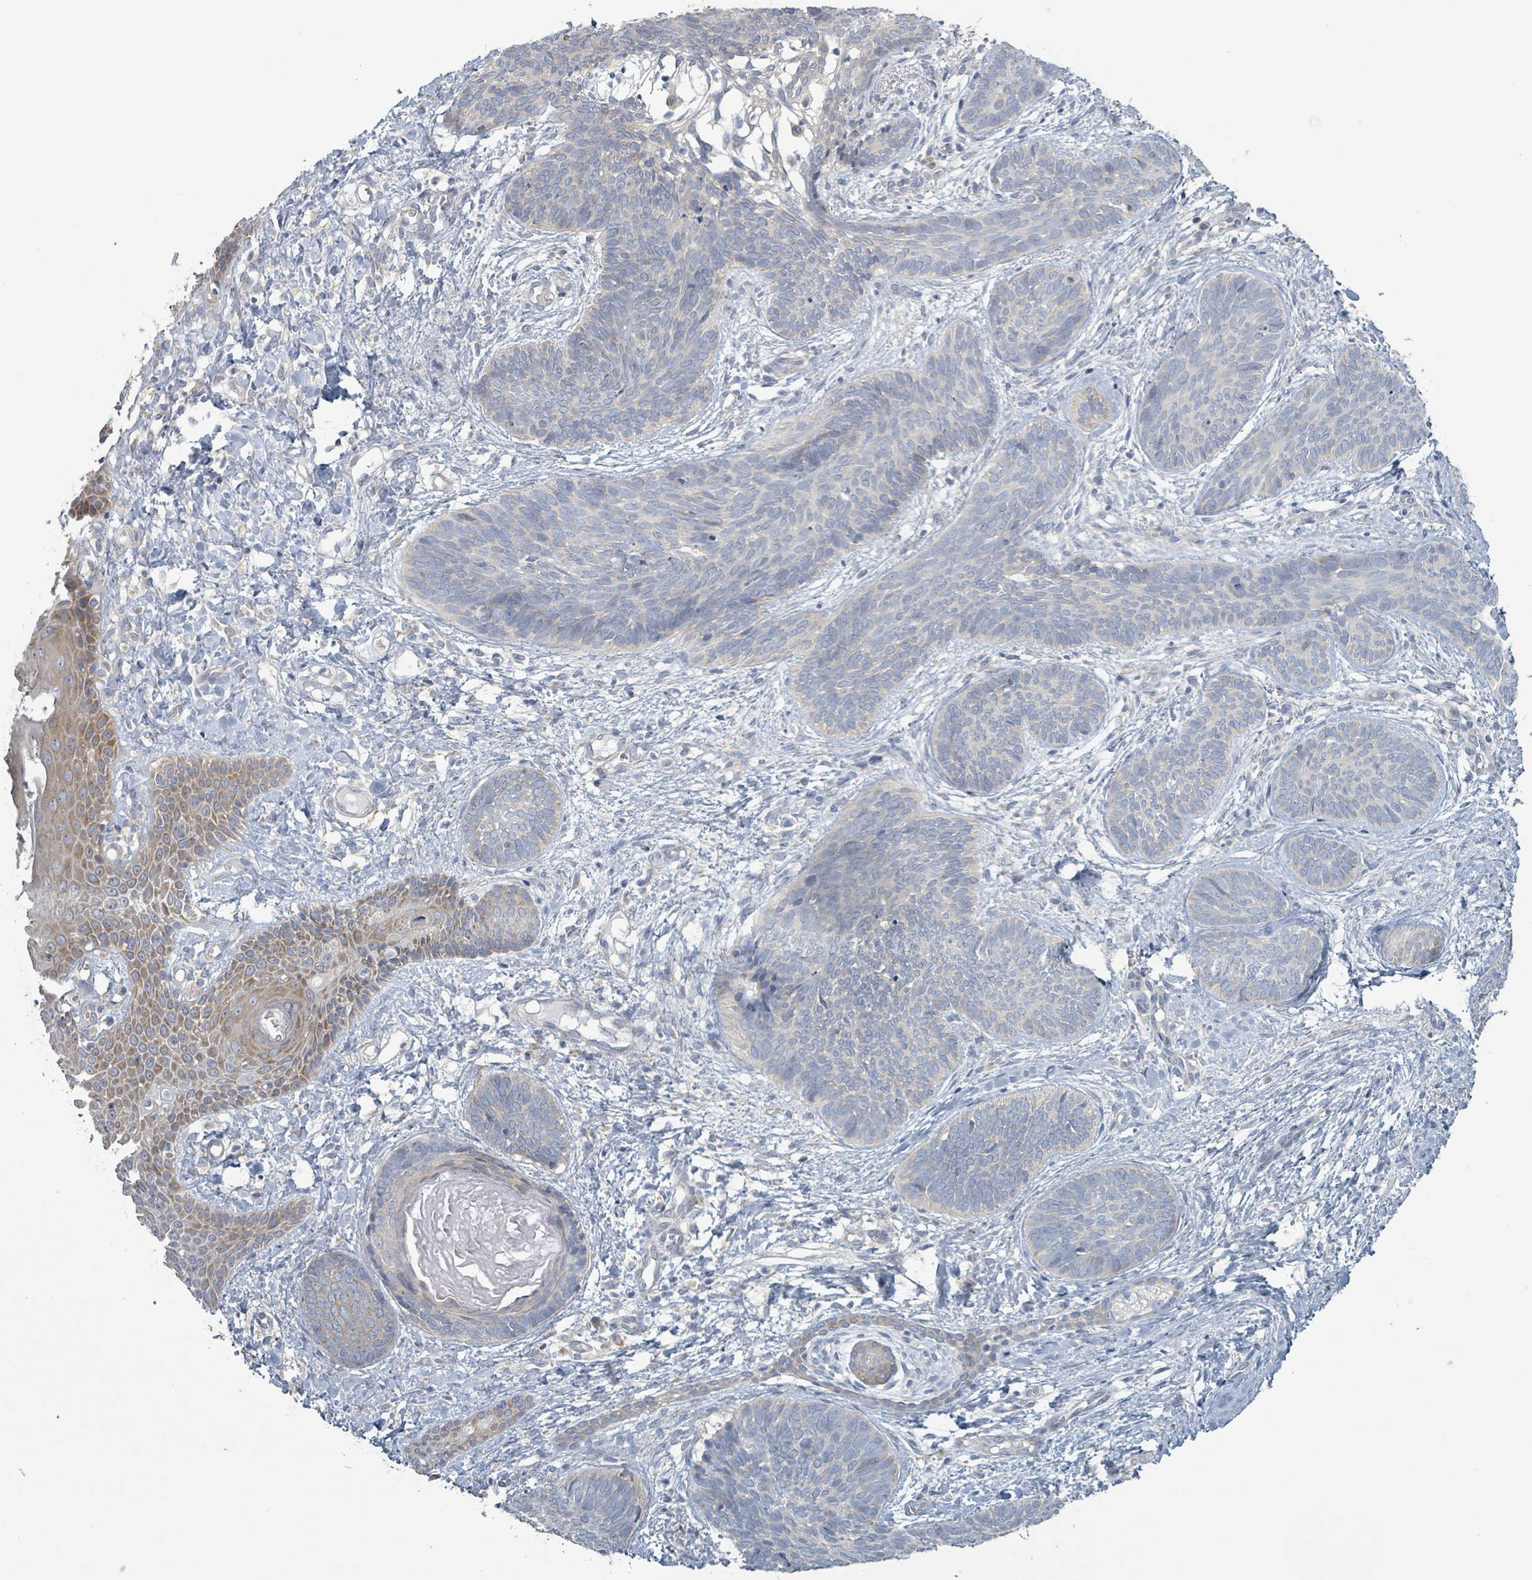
{"staining": {"intensity": "weak", "quantity": "<25%", "location": "cytoplasmic/membranous"}, "tissue": "skin cancer", "cell_type": "Tumor cells", "image_type": "cancer", "snomed": [{"axis": "morphology", "description": "Basal cell carcinoma"}, {"axis": "topography", "description": "Skin"}], "caption": "IHC of human basal cell carcinoma (skin) shows no positivity in tumor cells.", "gene": "RPL32", "patient": {"sex": "female", "age": 81}}